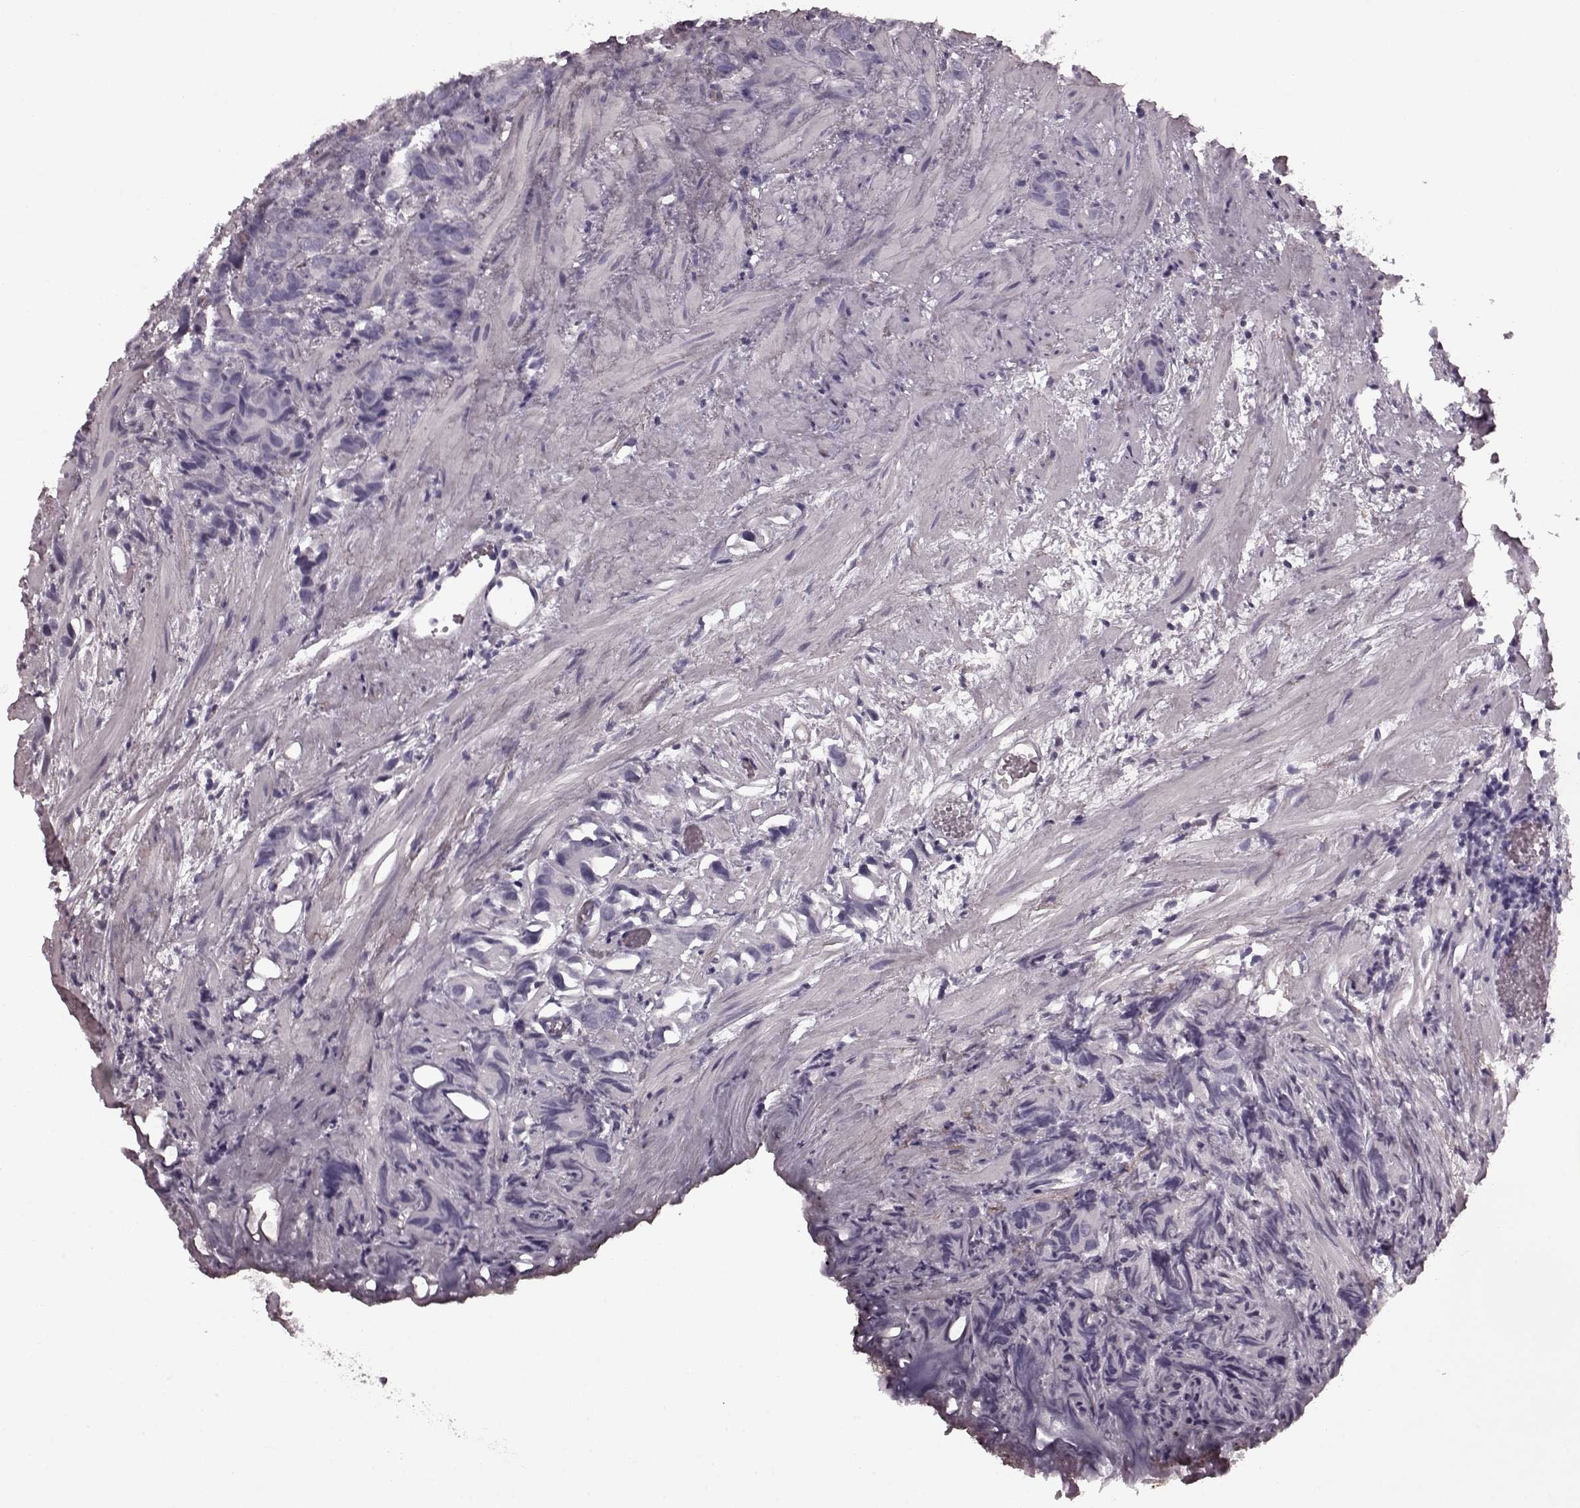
{"staining": {"intensity": "negative", "quantity": "none", "location": "none"}, "tissue": "prostate cancer", "cell_type": "Tumor cells", "image_type": "cancer", "snomed": [{"axis": "morphology", "description": "Adenocarcinoma, High grade"}, {"axis": "topography", "description": "Prostate"}], "caption": "High-grade adenocarcinoma (prostate) was stained to show a protein in brown. There is no significant positivity in tumor cells. The staining is performed using DAB brown chromogen with nuclei counter-stained in using hematoxylin.", "gene": "CST7", "patient": {"sex": "male", "age": 90}}